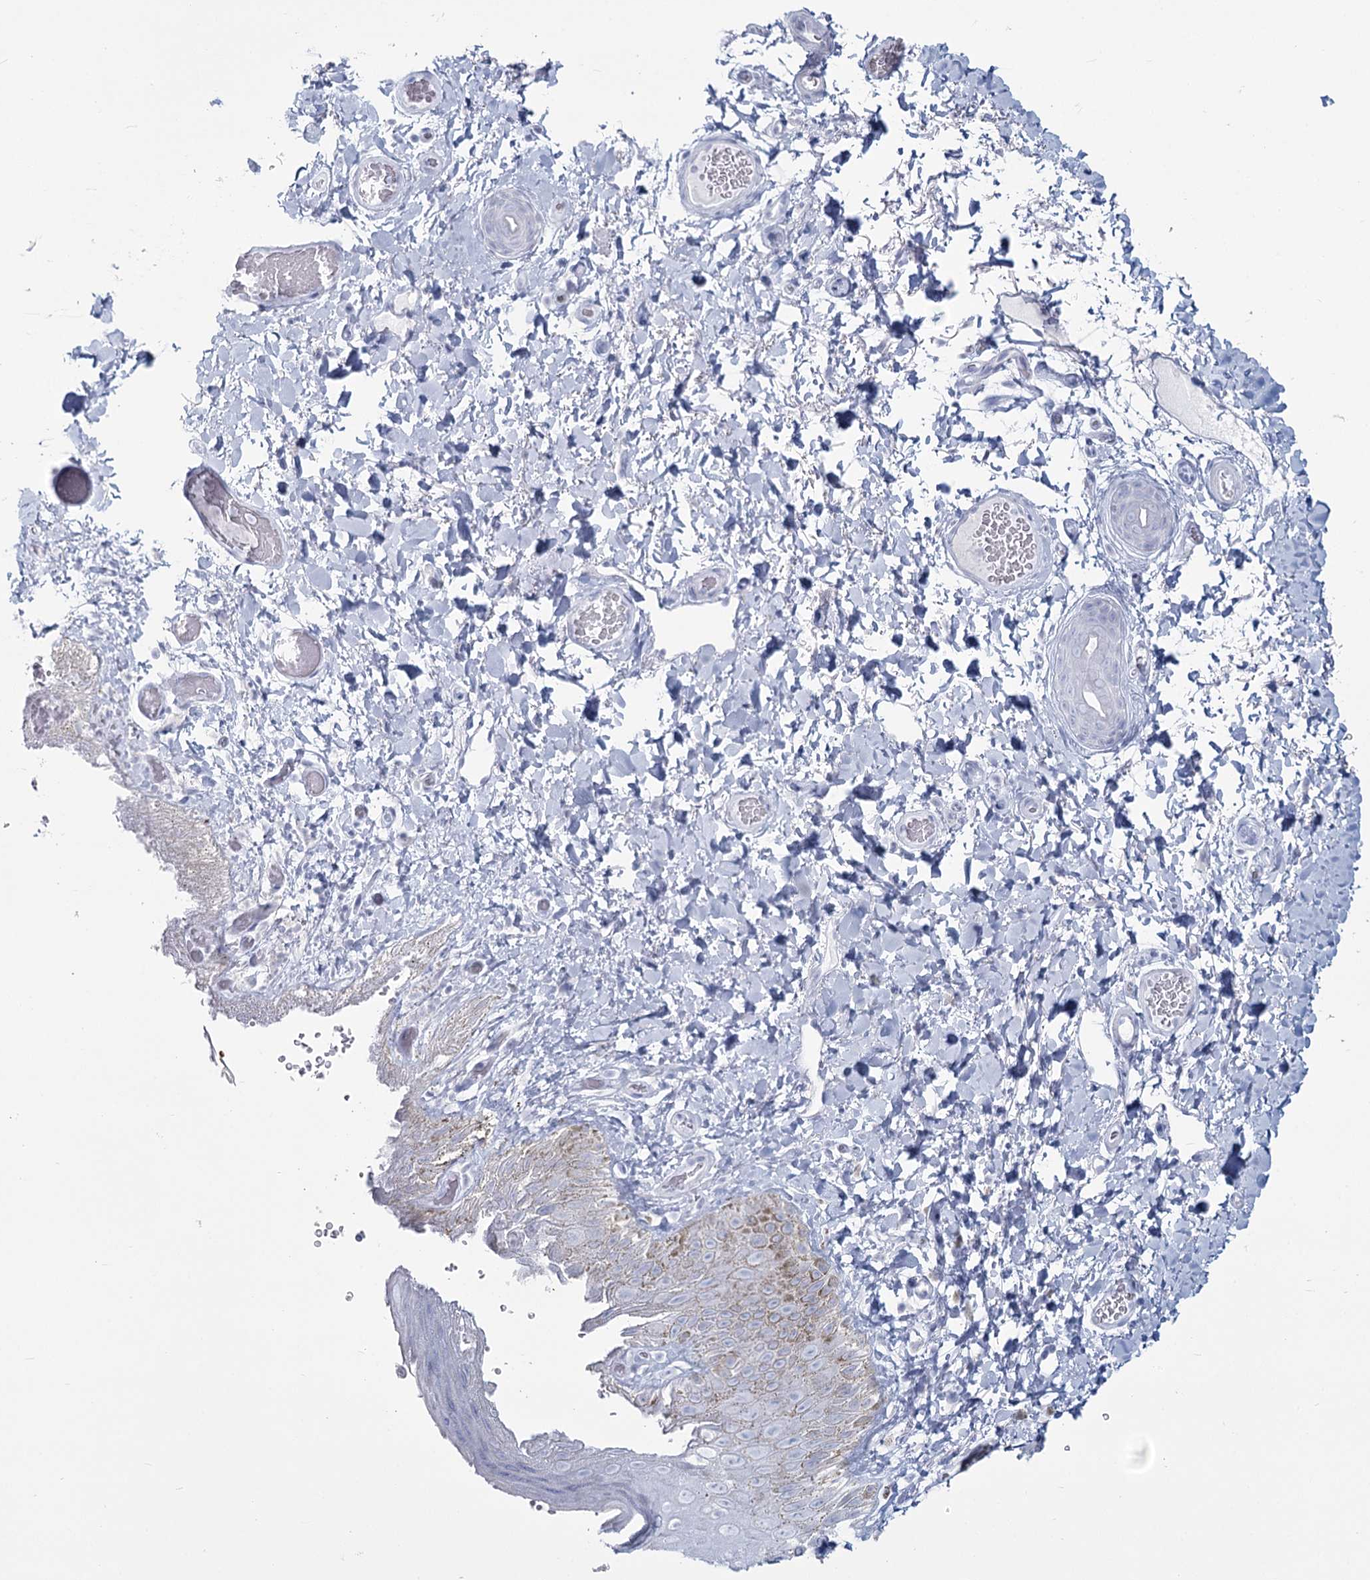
{"staining": {"intensity": "weak", "quantity": "<25%", "location": "cytoplasmic/membranous"}, "tissue": "skin", "cell_type": "Epidermal cells", "image_type": "normal", "snomed": [{"axis": "morphology", "description": "Normal tissue, NOS"}, {"axis": "topography", "description": "Anal"}], "caption": "High power microscopy micrograph of an IHC micrograph of unremarkable skin, revealing no significant expression in epidermal cells.", "gene": "SLC6A19", "patient": {"sex": "male", "age": 44}}